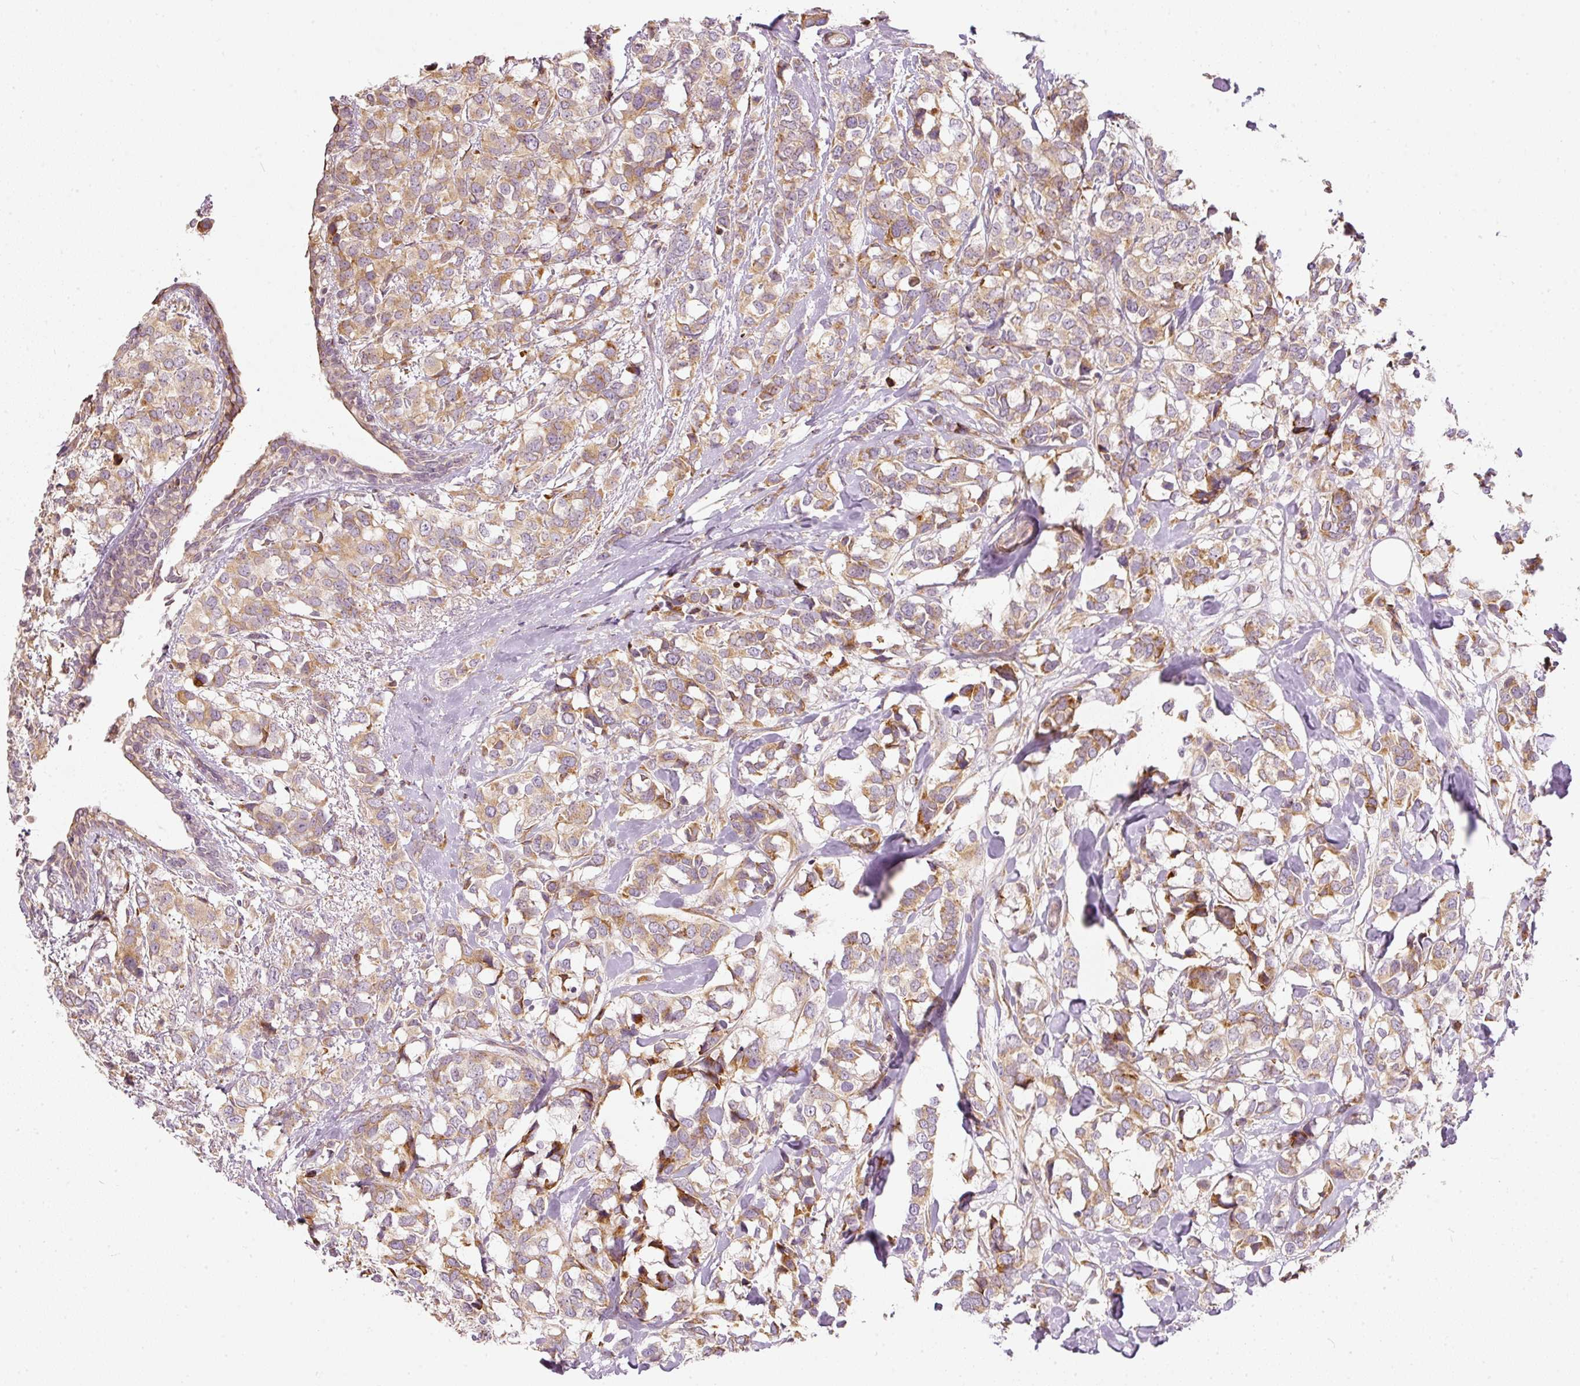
{"staining": {"intensity": "moderate", "quantity": ">75%", "location": "cytoplasmic/membranous"}, "tissue": "breast cancer", "cell_type": "Tumor cells", "image_type": "cancer", "snomed": [{"axis": "morphology", "description": "Lobular carcinoma"}, {"axis": "topography", "description": "Breast"}], "caption": "Protein analysis of breast lobular carcinoma tissue reveals moderate cytoplasmic/membranous expression in approximately >75% of tumor cells.", "gene": "SNAPC5", "patient": {"sex": "female", "age": 59}}